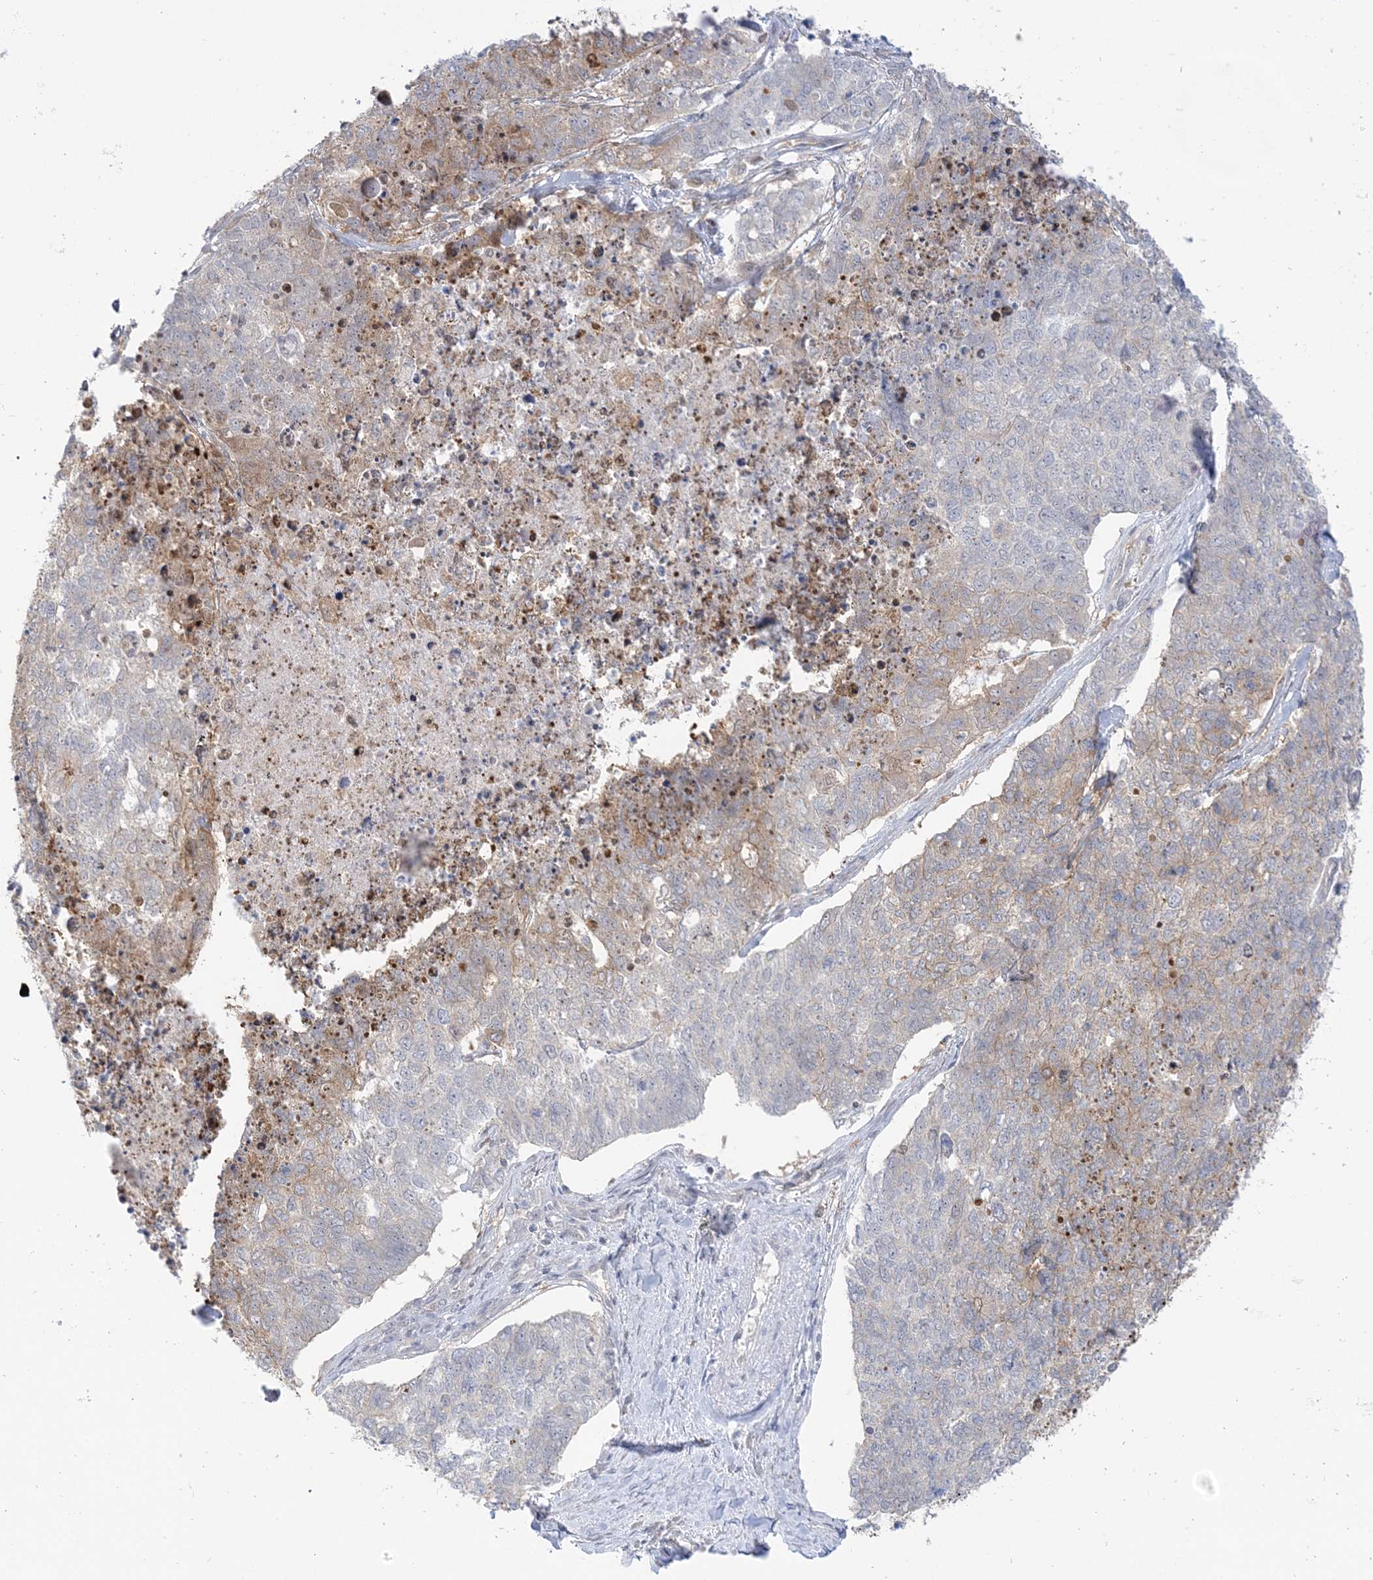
{"staining": {"intensity": "weak", "quantity": "<25%", "location": "cytoplasmic/membranous"}, "tissue": "cervical cancer", "cell_type": "Tumor cells", "image_type": "cancer", "snomed": [{"axis": "morphology", "description": "Squamous cell carcinoma, NOS"}, {"axis": "topography", "description": "Cervix"}], "caption": "IHC of human cervical squamous cell carcinoma demonstrates no positivity in tumor cells.", "gene": "THADA", "patient": {"sex": "female", "age": 63}}